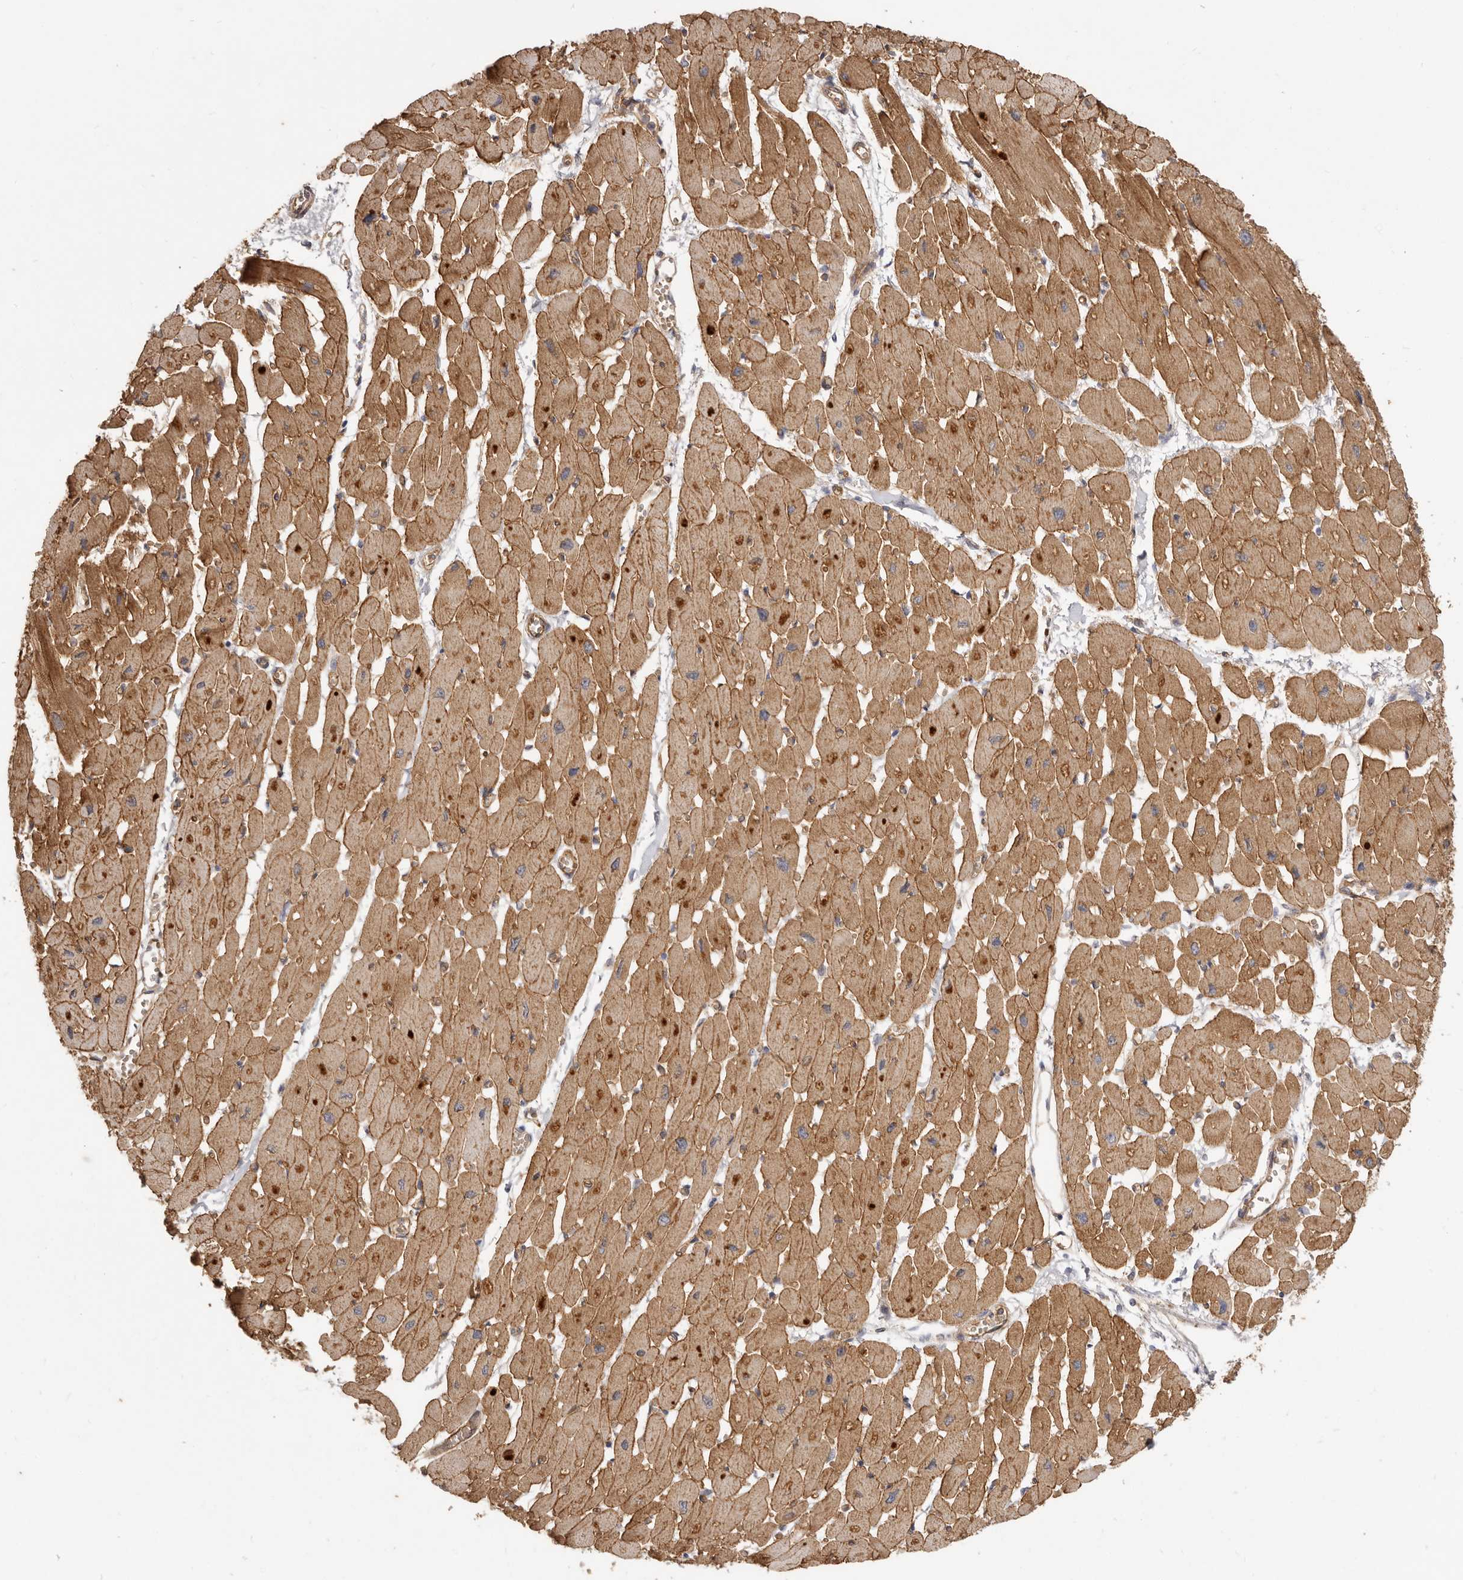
{"staining": {"intensity": "moderate", "quantity": ">75%", "location": "cytoplasmic/membranous"}, "tissue": "heart muscle", "cell_type": "Cardiomyocytes", "image_type": "normal", "snomed": [{"axis": "morphology", "description": "Normal tissue, NOS"}, {"axis": "topography", "description": "Heart"}], "caption": "Brown immunohistochemical staining in benign heart muscle exhibits moderate cytoplasmic/membranous staining in about >75% of cardiomyocytes.", "gene": "ADAMTS9", "patient": {"sex": "female", "age": 54}}